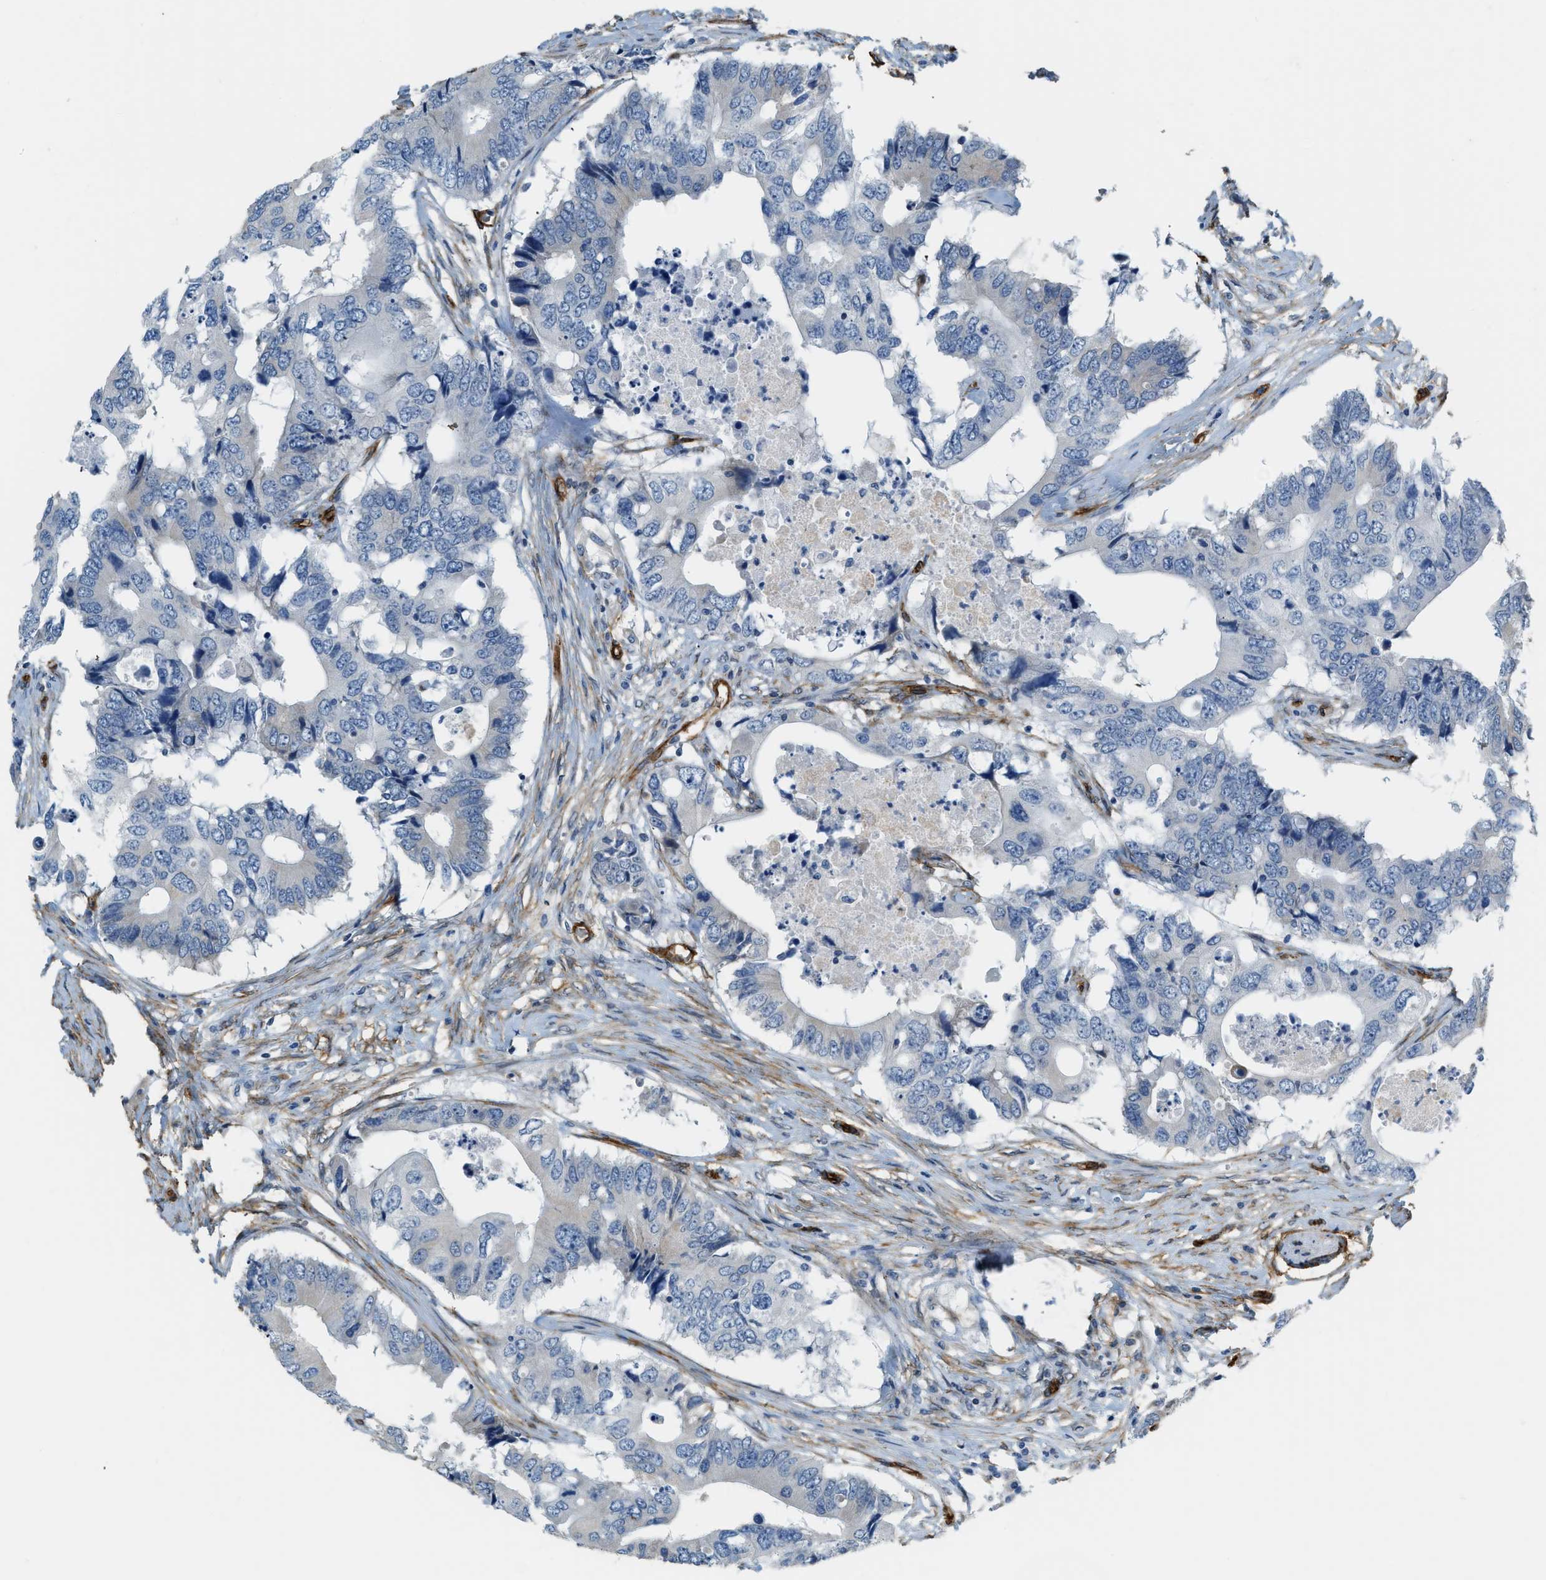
{"staining": {"intensity": "negative", "quantity": "none", "location": "none"}, "tissue": "colorectal cancer", "cell_type": "Tumor cells", "image_type": "cancer", "snomed": [{"axis": "morphology", "description": "Adenocarcinoma, NOS"}, {"axis": "topography", "description": "Colon"}], "caption": "An image of human adenocarcinoma (colorectal) is negative for staining in tumor cells.", "gene": "TMEM43", "patient": {"sex": "male", "age": 71}}